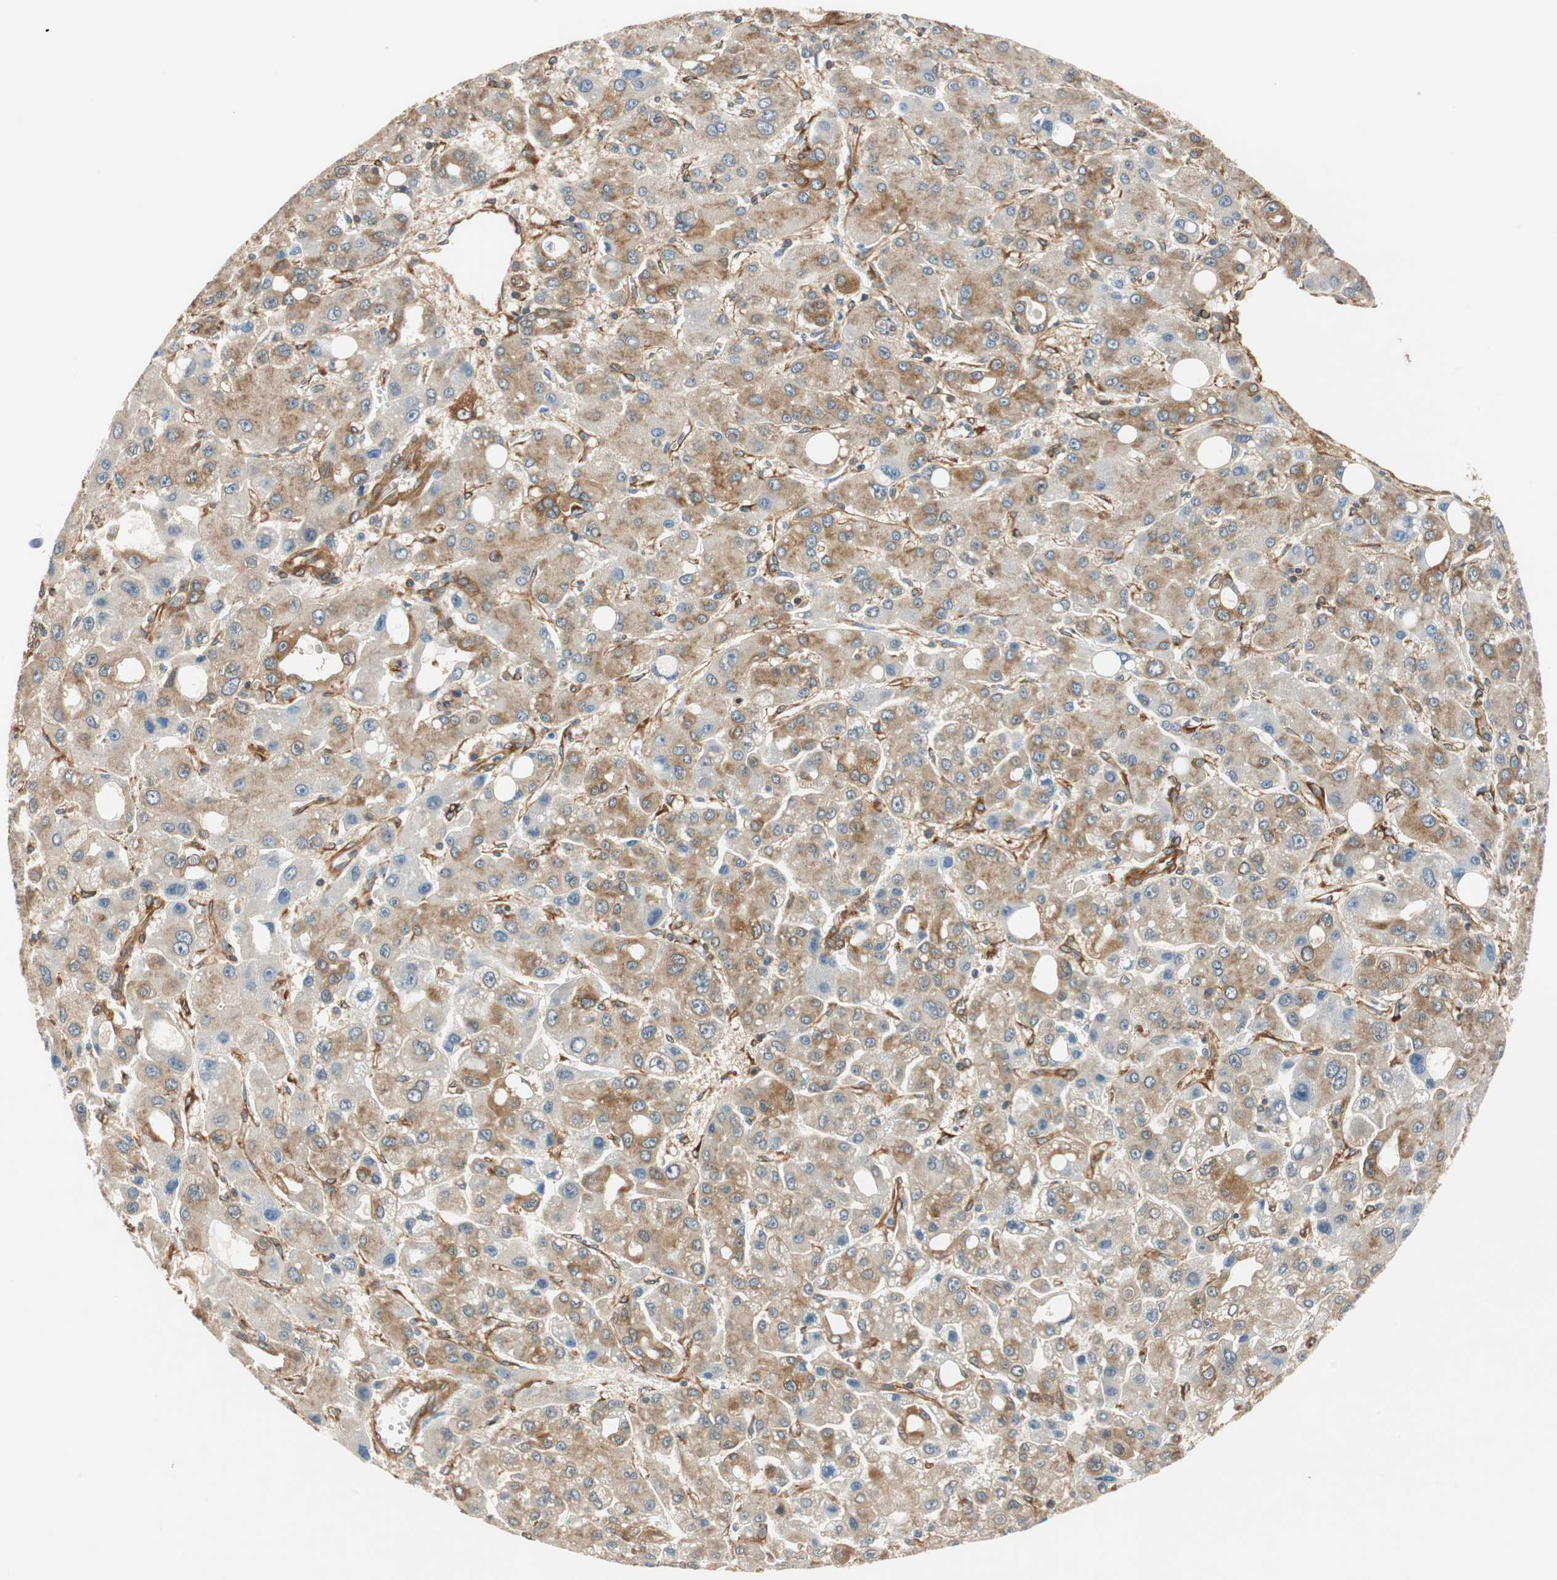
{"staining": {"intensity": "moderate", "quantity": "25%-75%", "location": "cytoplasmic/membranous"}, "tissue": "liver cancer", "cell_type": "Tumor cells", "image_type": "cancer", "snomed": [{"axis": "morphology", "description": "Carcinoma, Hepatocellular, NOS"}, {"axis": "topography", "description": "Liver"}], "caption": "Brown immunohistochemical staining in liver cancer displays moderate cytoplasmic/membranous expression in about 25%-75% of tumor cells.", "gene": "WASL", "patient": {"sex": "male", "age": 55}}